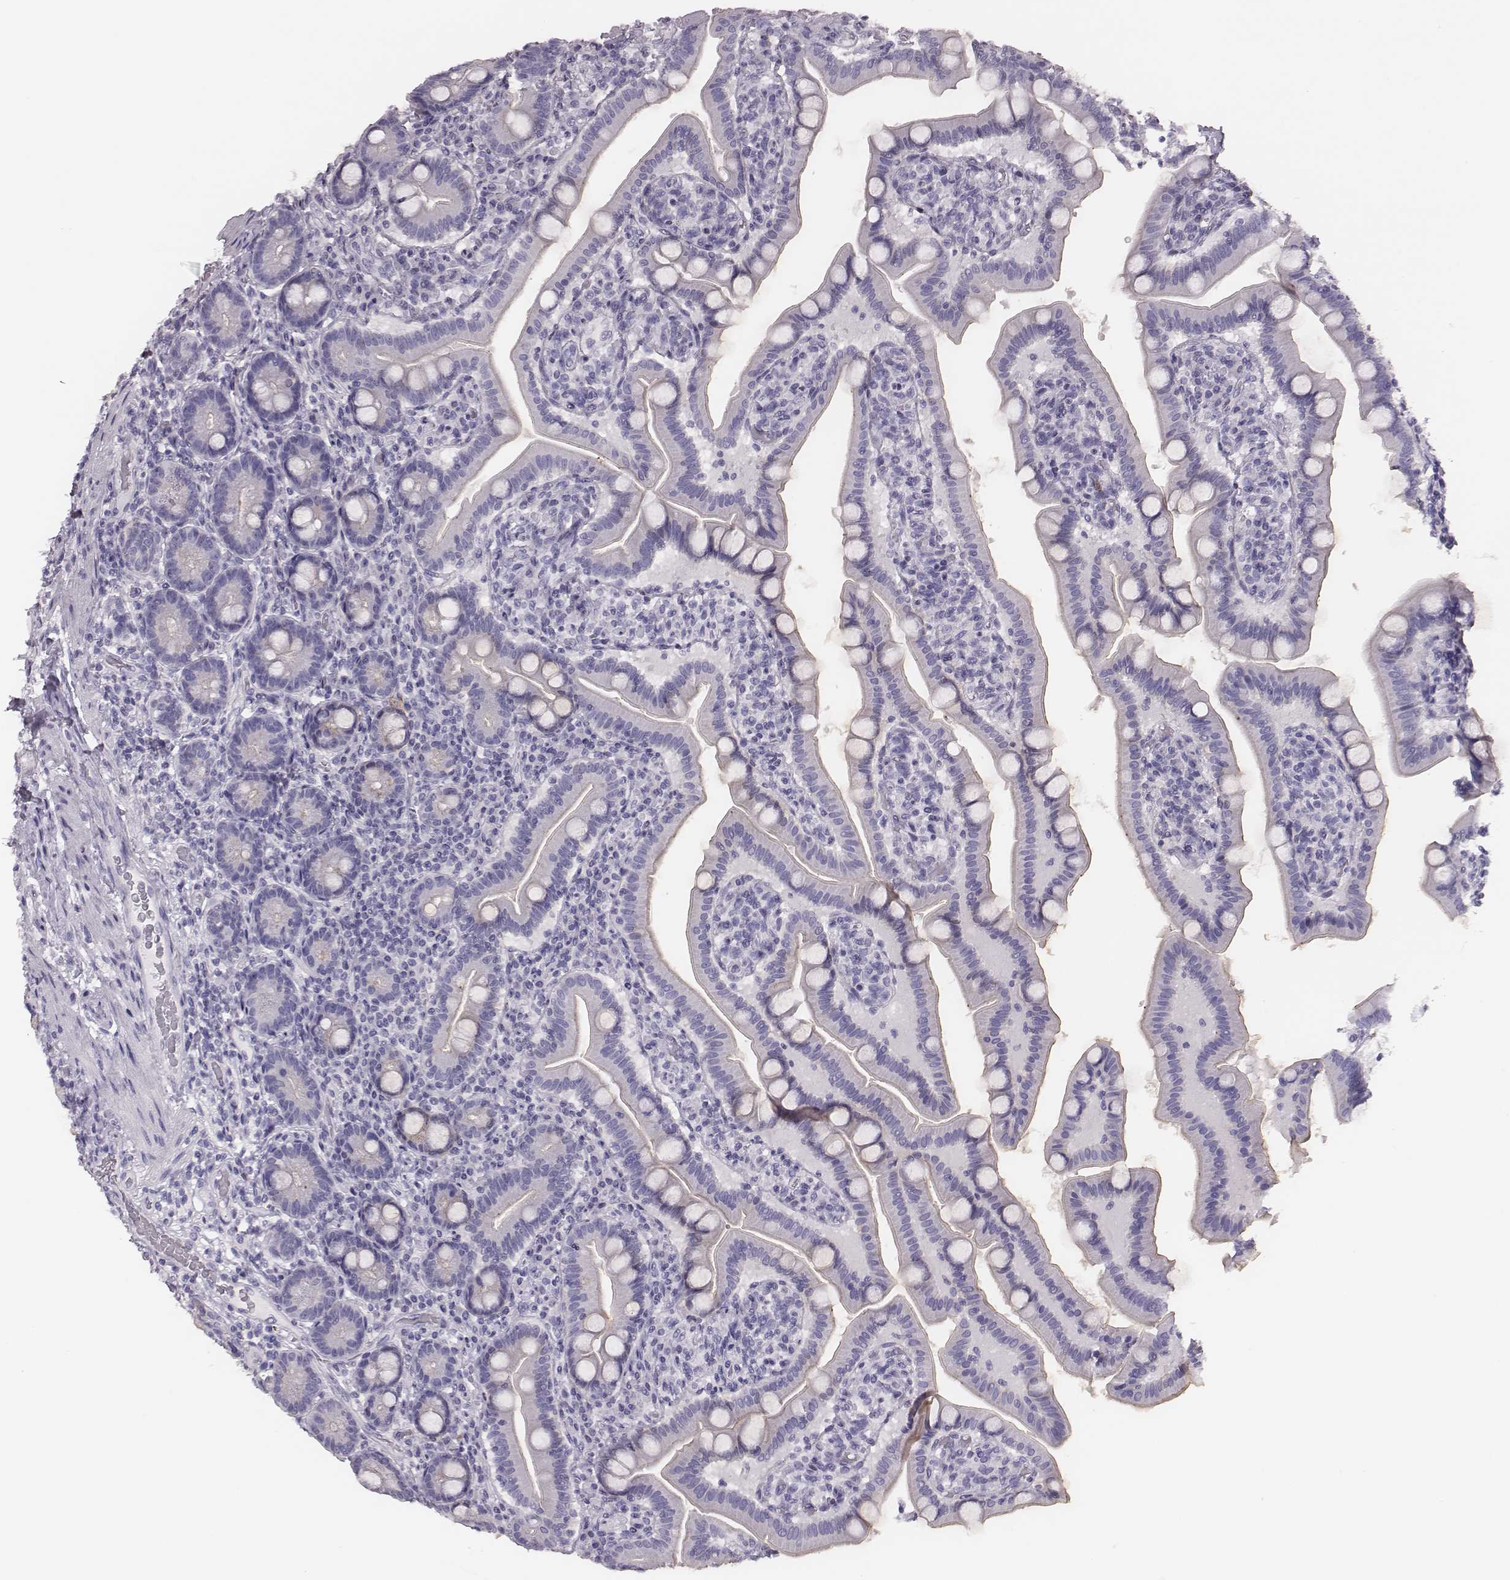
{"staining": {"intensity": "negative", "quantity": "none", "location": "none"}, "tissue": "small intestine", "cell_type": "Glandular cells", "image_type": "normal", "snomed": [{"axis": "morphology", "description": "Normal tissue, NOS"}, {"axis": "topography", "description": "Small intestine"}], "caption": "This is a image of immunohistochemistry (IHC) staining of benign small intestine, which shows no expression in glandular cells.", "gene": "H1", "patient": {"sex": "male", "age": 66}}